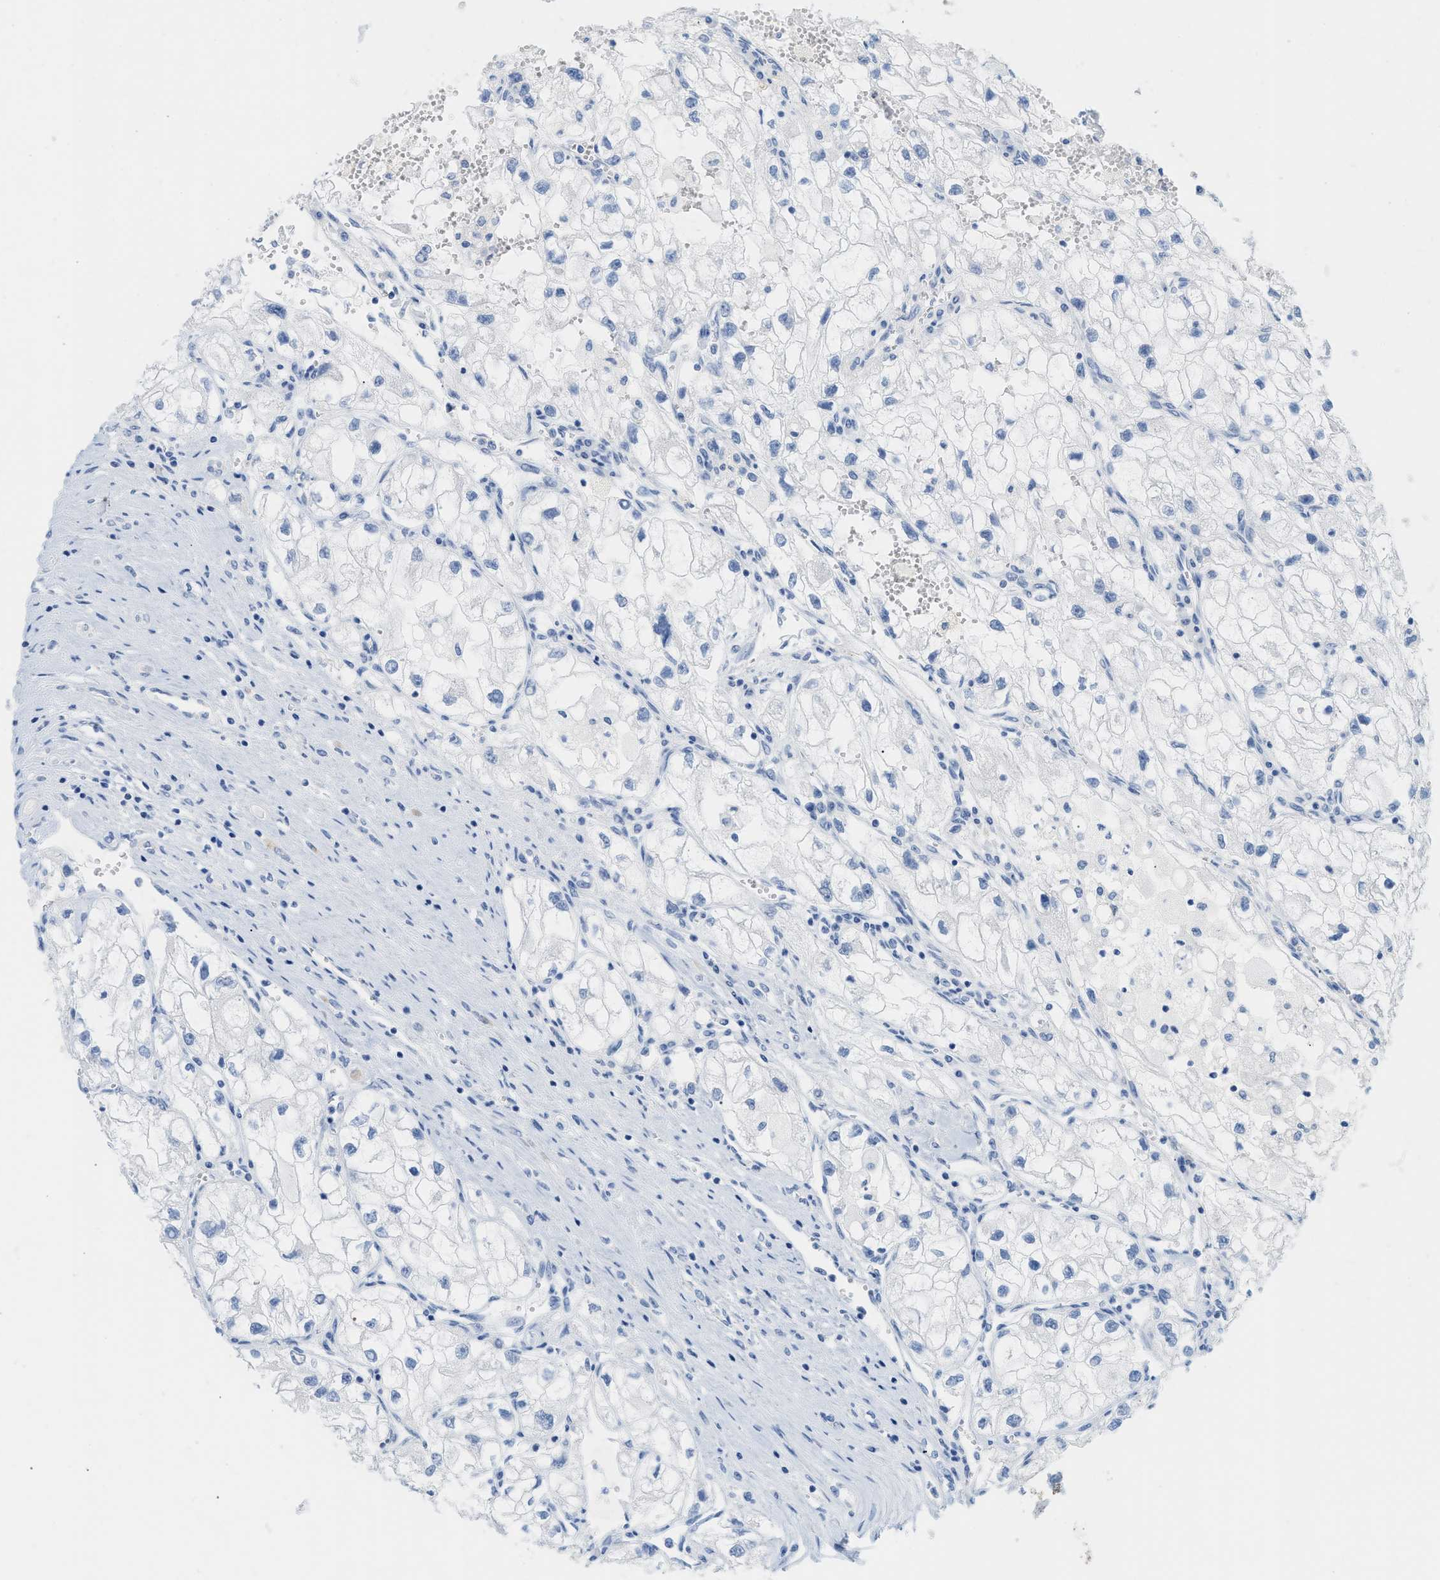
{"staining": {"intensity": "negative", "quantity": "none", "location": "none"}, "tissue": "renal cancer", "cell_type": "Tumor cells", "image_type": "cancer", "snomed": [{"axis": "morphology", "description": "Adenocarcinoma, NOS"}, {"axis": "topography", "description": "Kidney"}], "caption": "Immunohistochemistry photomicrograph of human adenocarcinoma (renal) stained for a protein (brown), which reveals no staining in tumor cells.", "gene": "PAPPA", "patient": {"sex": "female", "age": 70}}